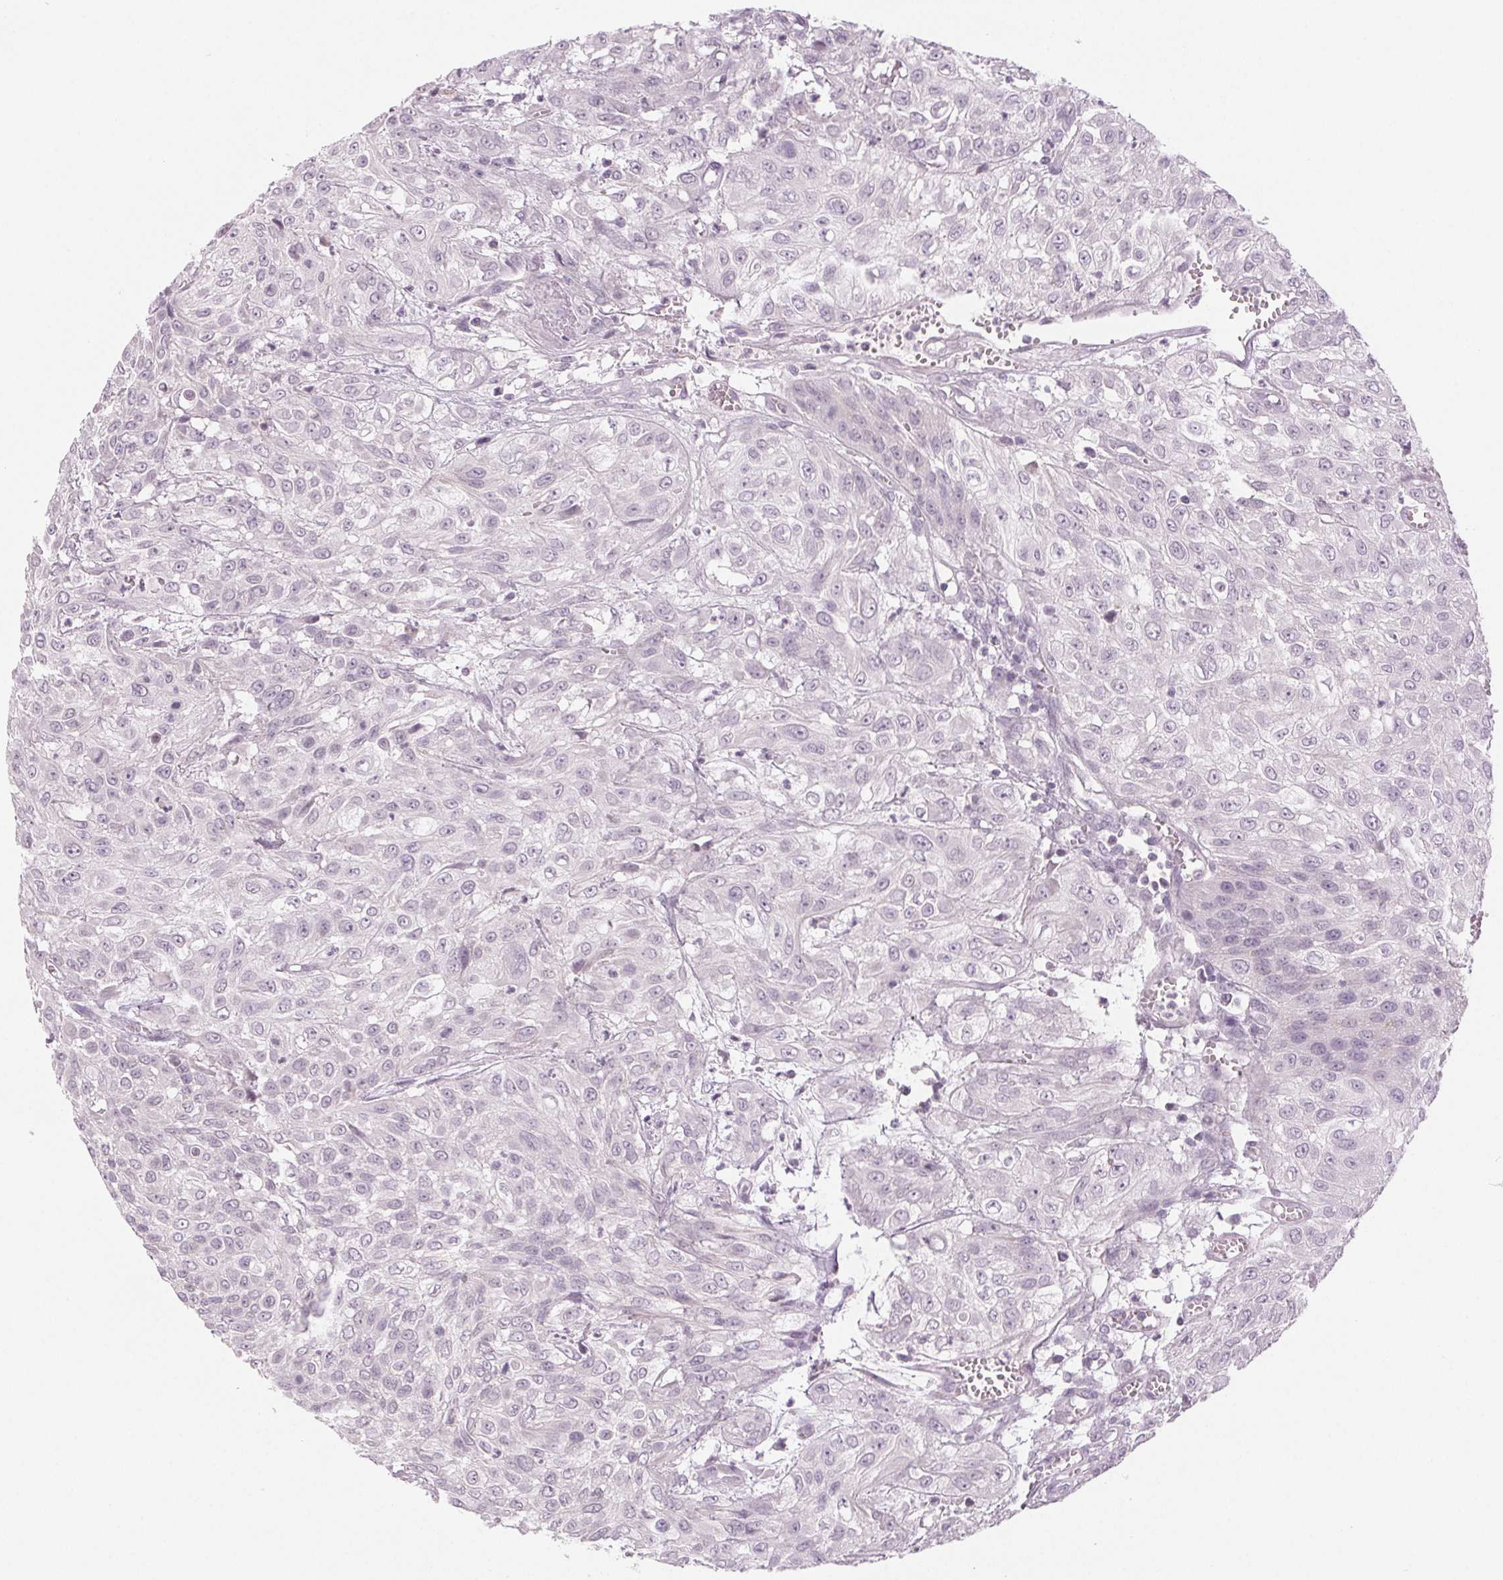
{"staining": {"intensity": "negative", "quantity": "none", "location": "none"}, "tissue": "urothelial cancer", "cell_type": "Tumor cells", "image_type": "cancer", "snomed": [{"axis": "morphology", "description": "Urothelial carcinoma, High grade"}, {"axis": "topography", "description": "Urinary bladder"}], "caption": "Urothelial cancer stained for a protein using immunohistochemistry exhibits no staining tumor cells.", "gene": "EHHADH", "patient": {"sex": "male", "age": 57}}